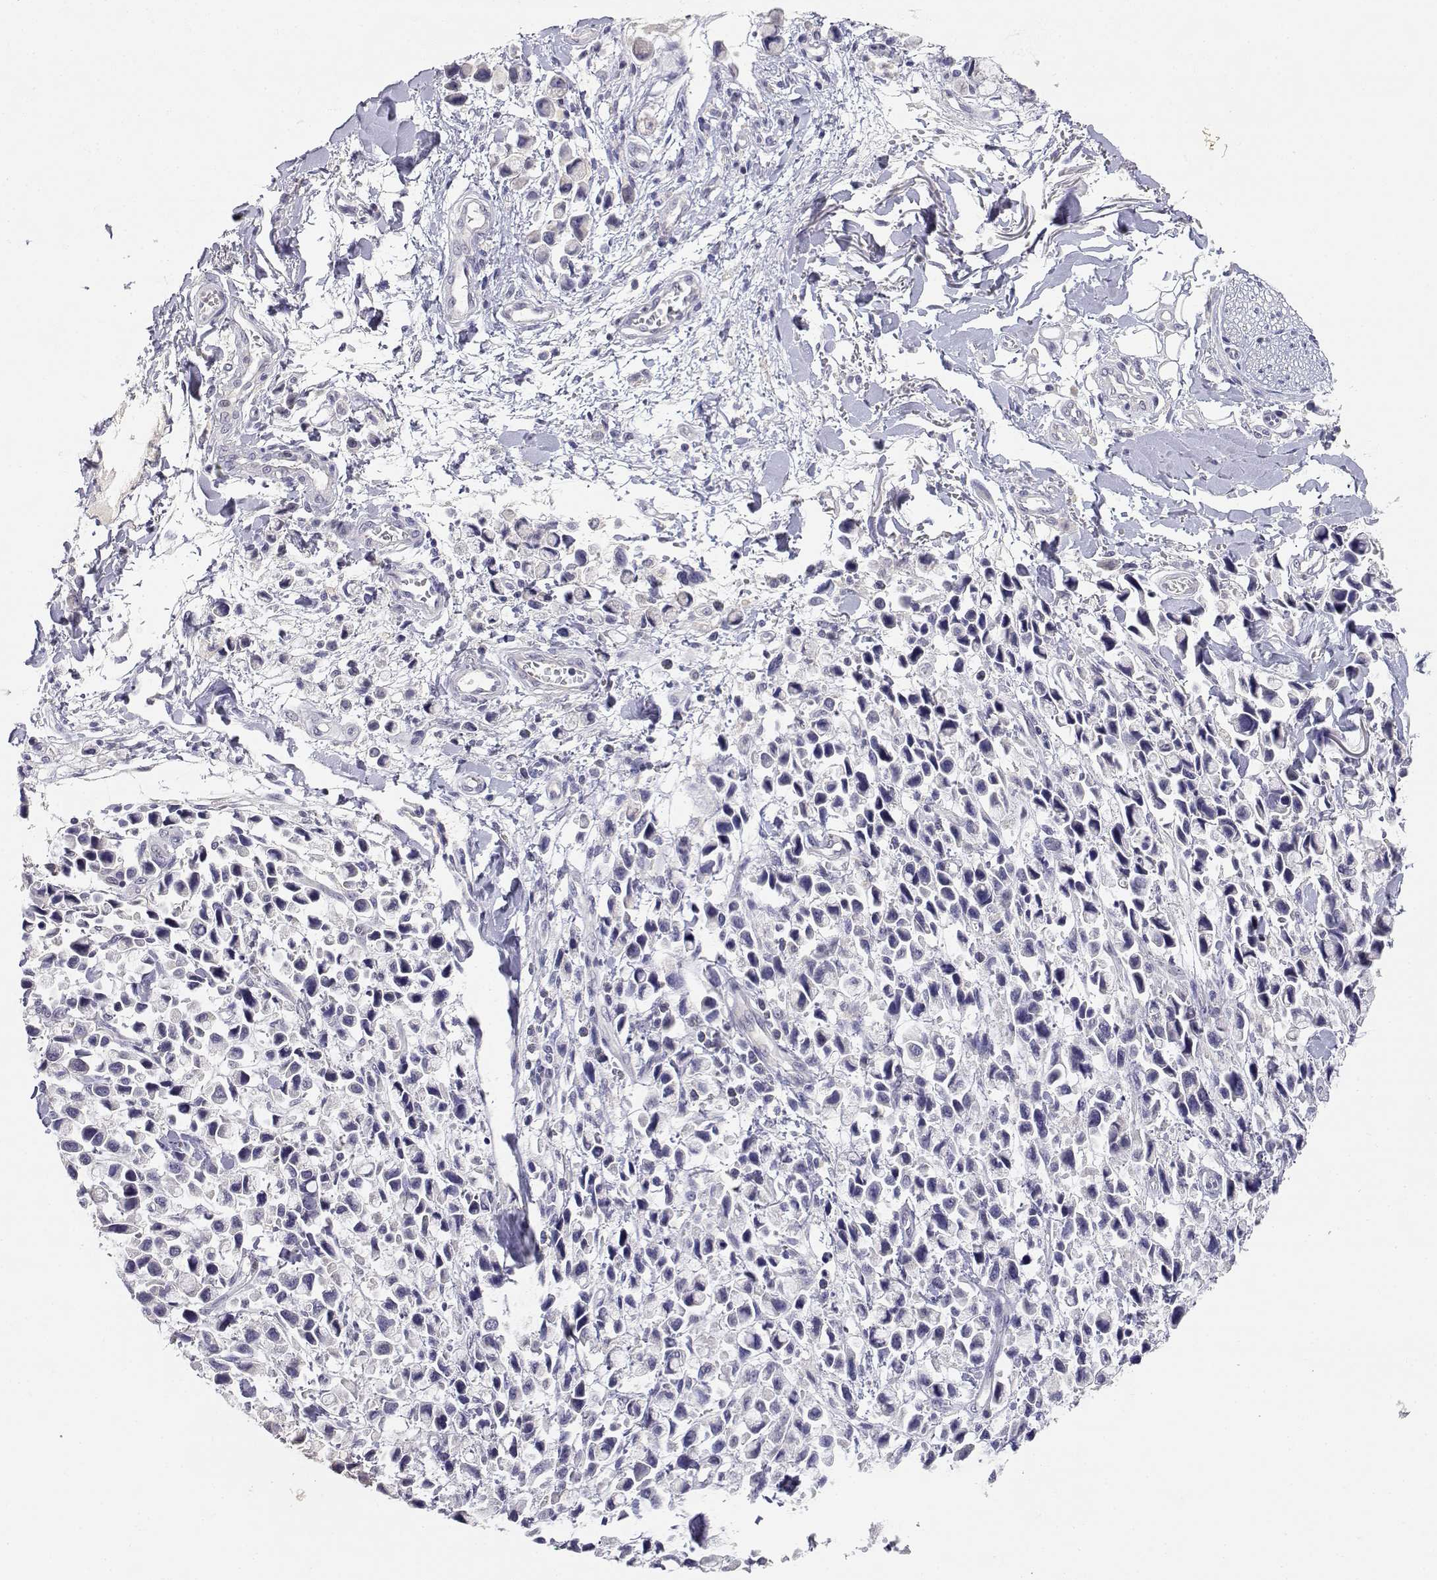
{"staining": {"intensity": "negative", "quantity": "none", "location": "none"}, "tissue": "stomach cancer", "cell_type": "Tumor cells", "image_type": "cancer", "snomed": [{"axis": "morphology", "description": "Adenocarcinoma, NOS"}, {"axis": "topography", "description": "Stomach"}], "caption": "Tumor cells are negative for brown protein staining in stomach cancer.", "gene": "ADA", "patient": {"sex": "female", "age": 81}}